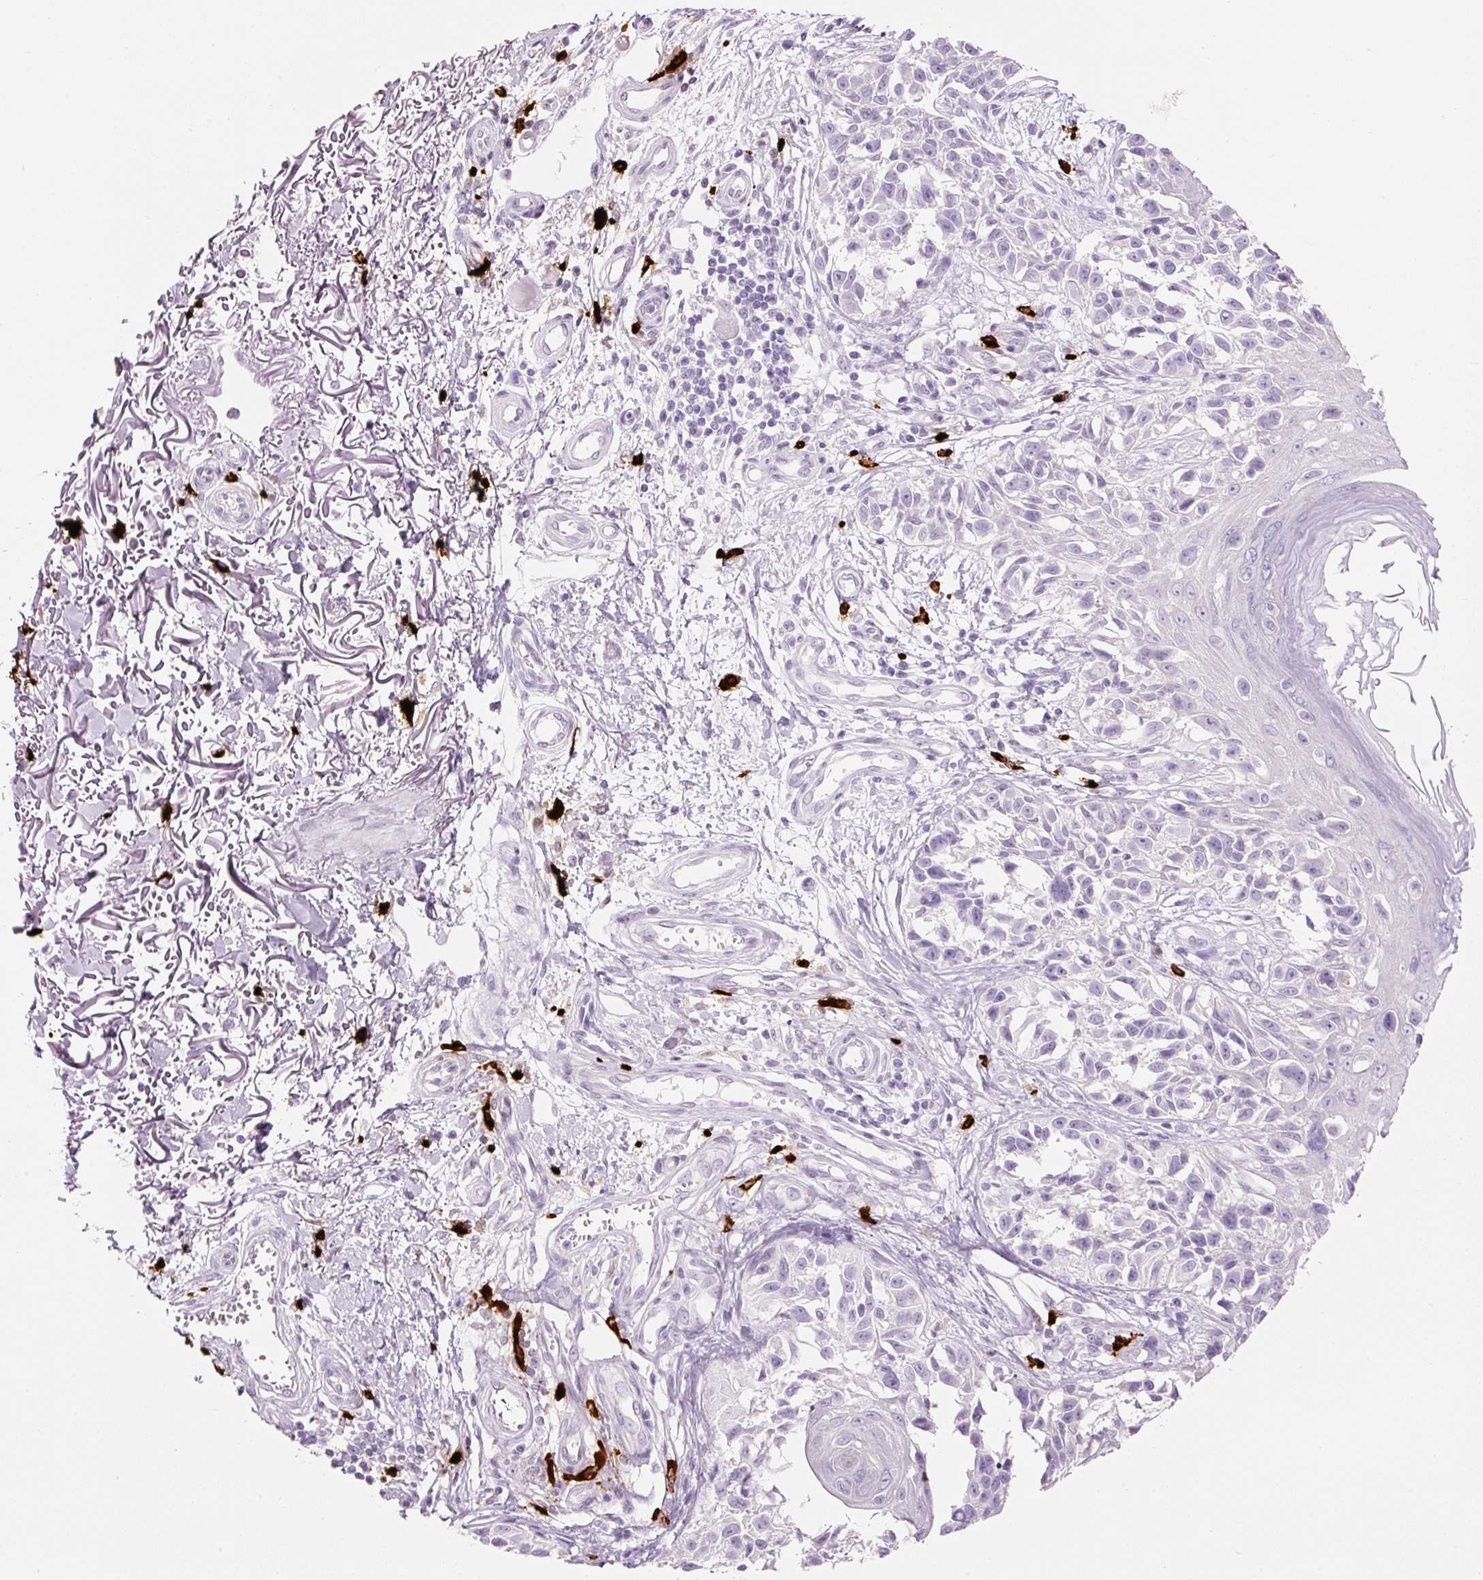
{"staining": {"intensity": "negative", "quantity": "none", "location": "none"}, "tissue": "melanoma", "cell_type": "Tumor cells", "image_type": "cancer", "snomed": [{"axis": "morphology", "description": "Malignant melanoma, NOS"}, {"axis": "topography", "description": "Skin"}], "caption": "Immunohistochemistry (IHC) image of neoplastic tissue: melanoma stained with DAB displays no significant protein staining in tumor cells.", "gene": "CMA1", "patient": {"sex": "male", "age": 73}}